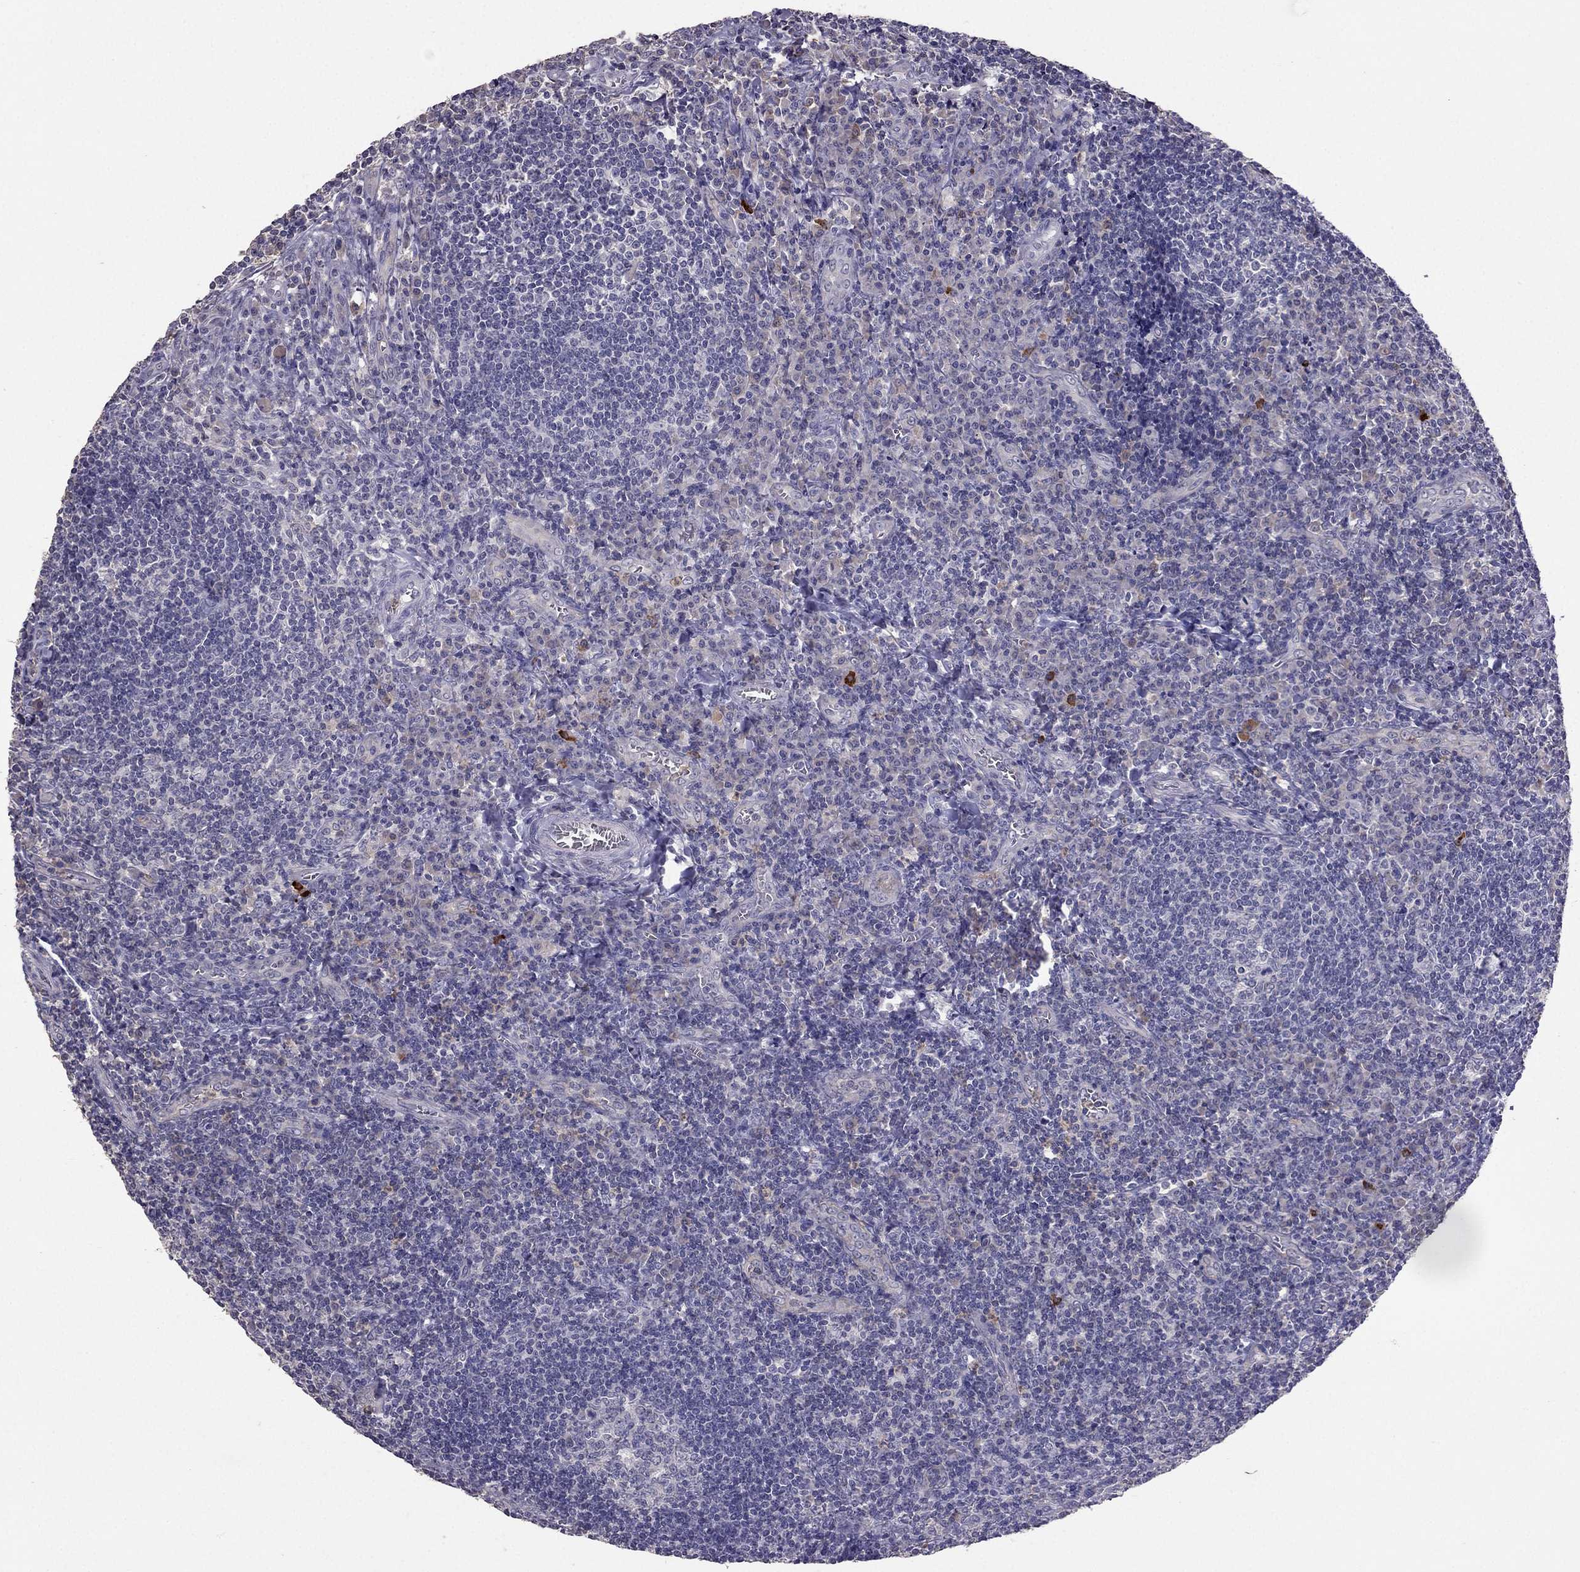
{"staining": {"intensity": "negative", "quantity": "none", "location": "none"}, "tissue": "tonsil", "cell_type": "Germinal center cells", "image_type": "normal", "snomed": [{"axis": "morphology", "description": "Normal tissue, NOS"}, {"axis": "topography", "description": "Tonsil"}], "caption": "Immunohistochemical staining of normal human tonsil reveals no significant staining in germinal center cells.", "gene": "RFLNB", "patient": {"sex": "male", "age": 33}}